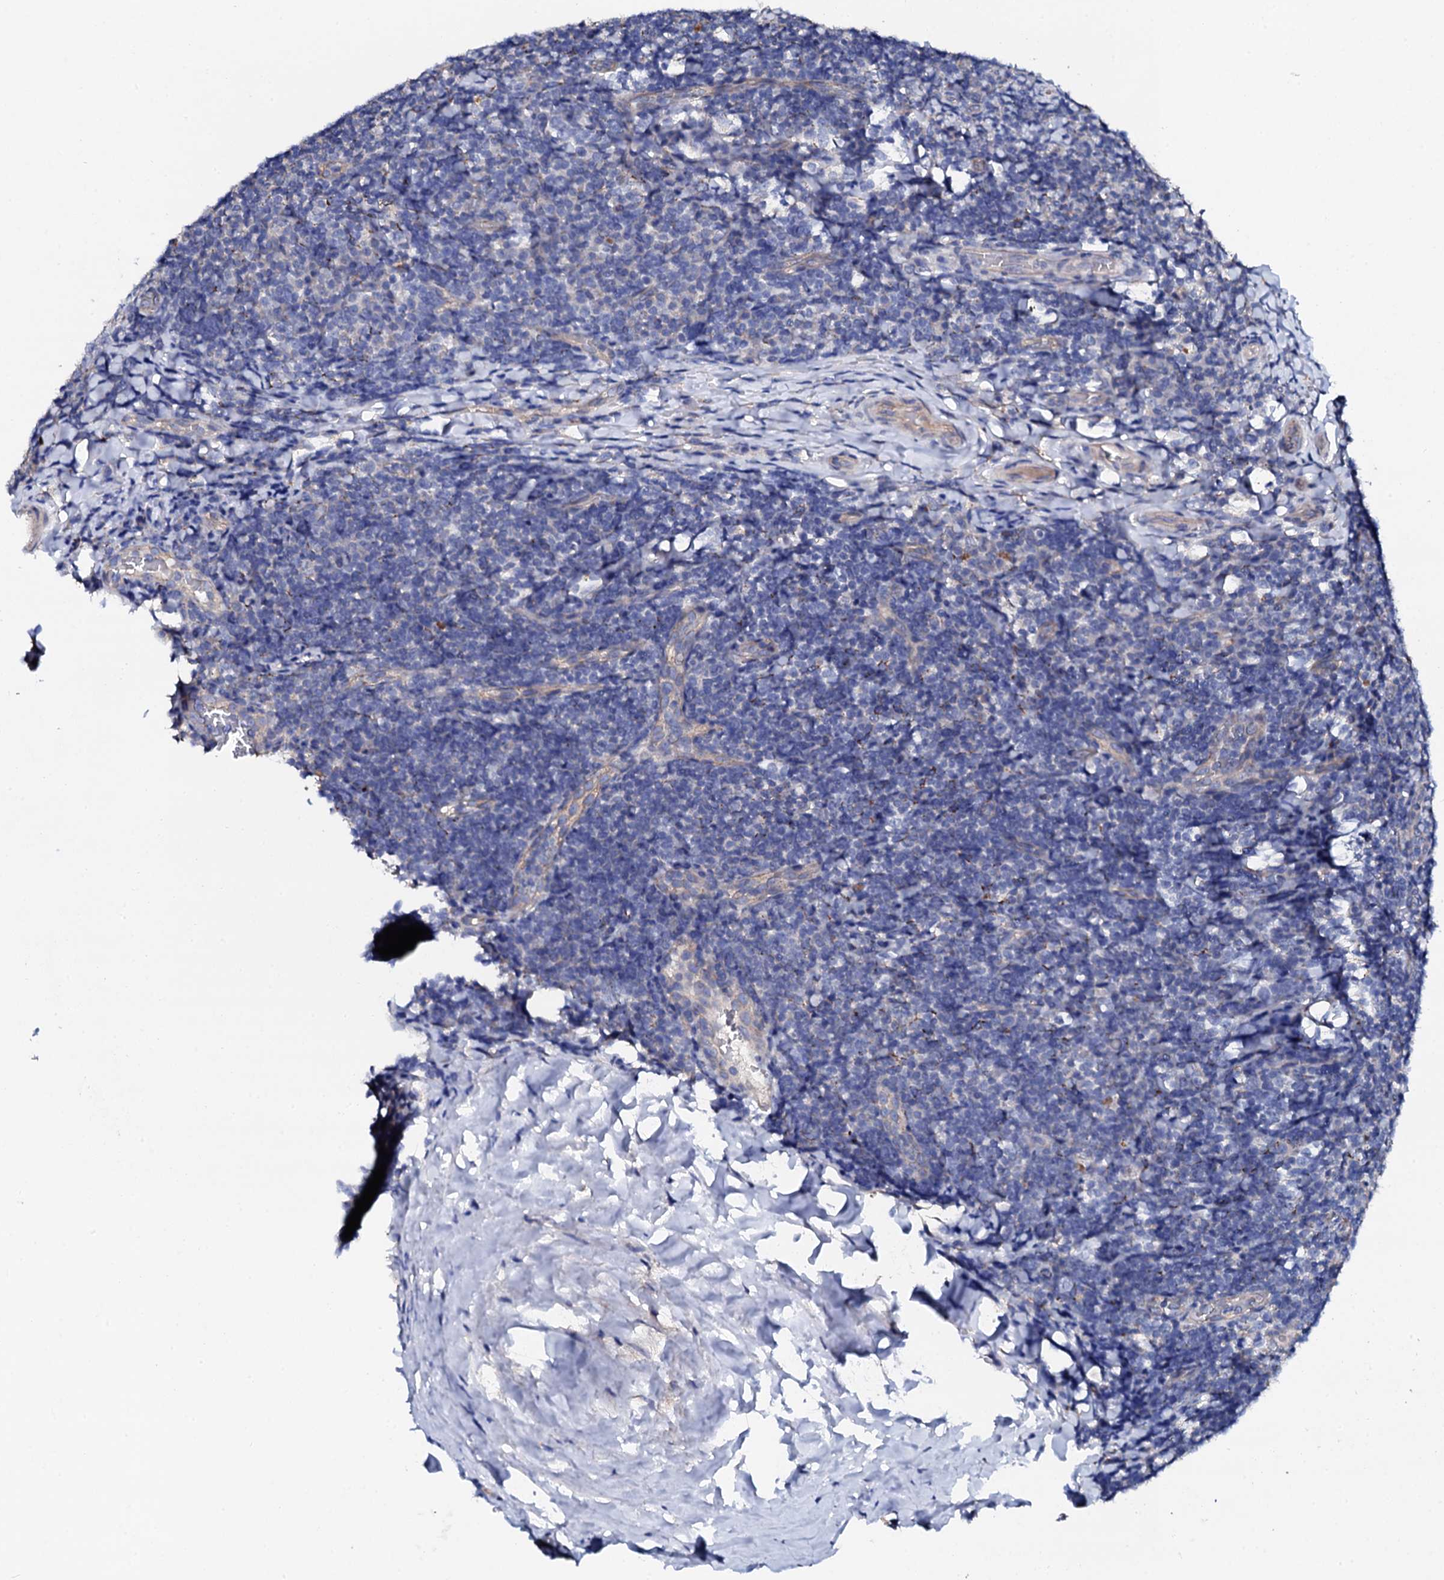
{"staining": {"intensity": "negative", "quantity": "none", "location": "none"}, "tissue": "tonsil", "cell_type": "Germinal center cells", "image_type": "normal", "snomed": [{"axis": "morphology", "description": "Normal tissue, NOS"}, {"axis": "topography", "description": "Tonsil"}], "caption": "IHC image of unremarkable human tonsil stained for a protein (brown), which reveals no positivity in germinal center cells.", "gene": "KLHL32", "patient": {"sex": "male", "age": 17}}